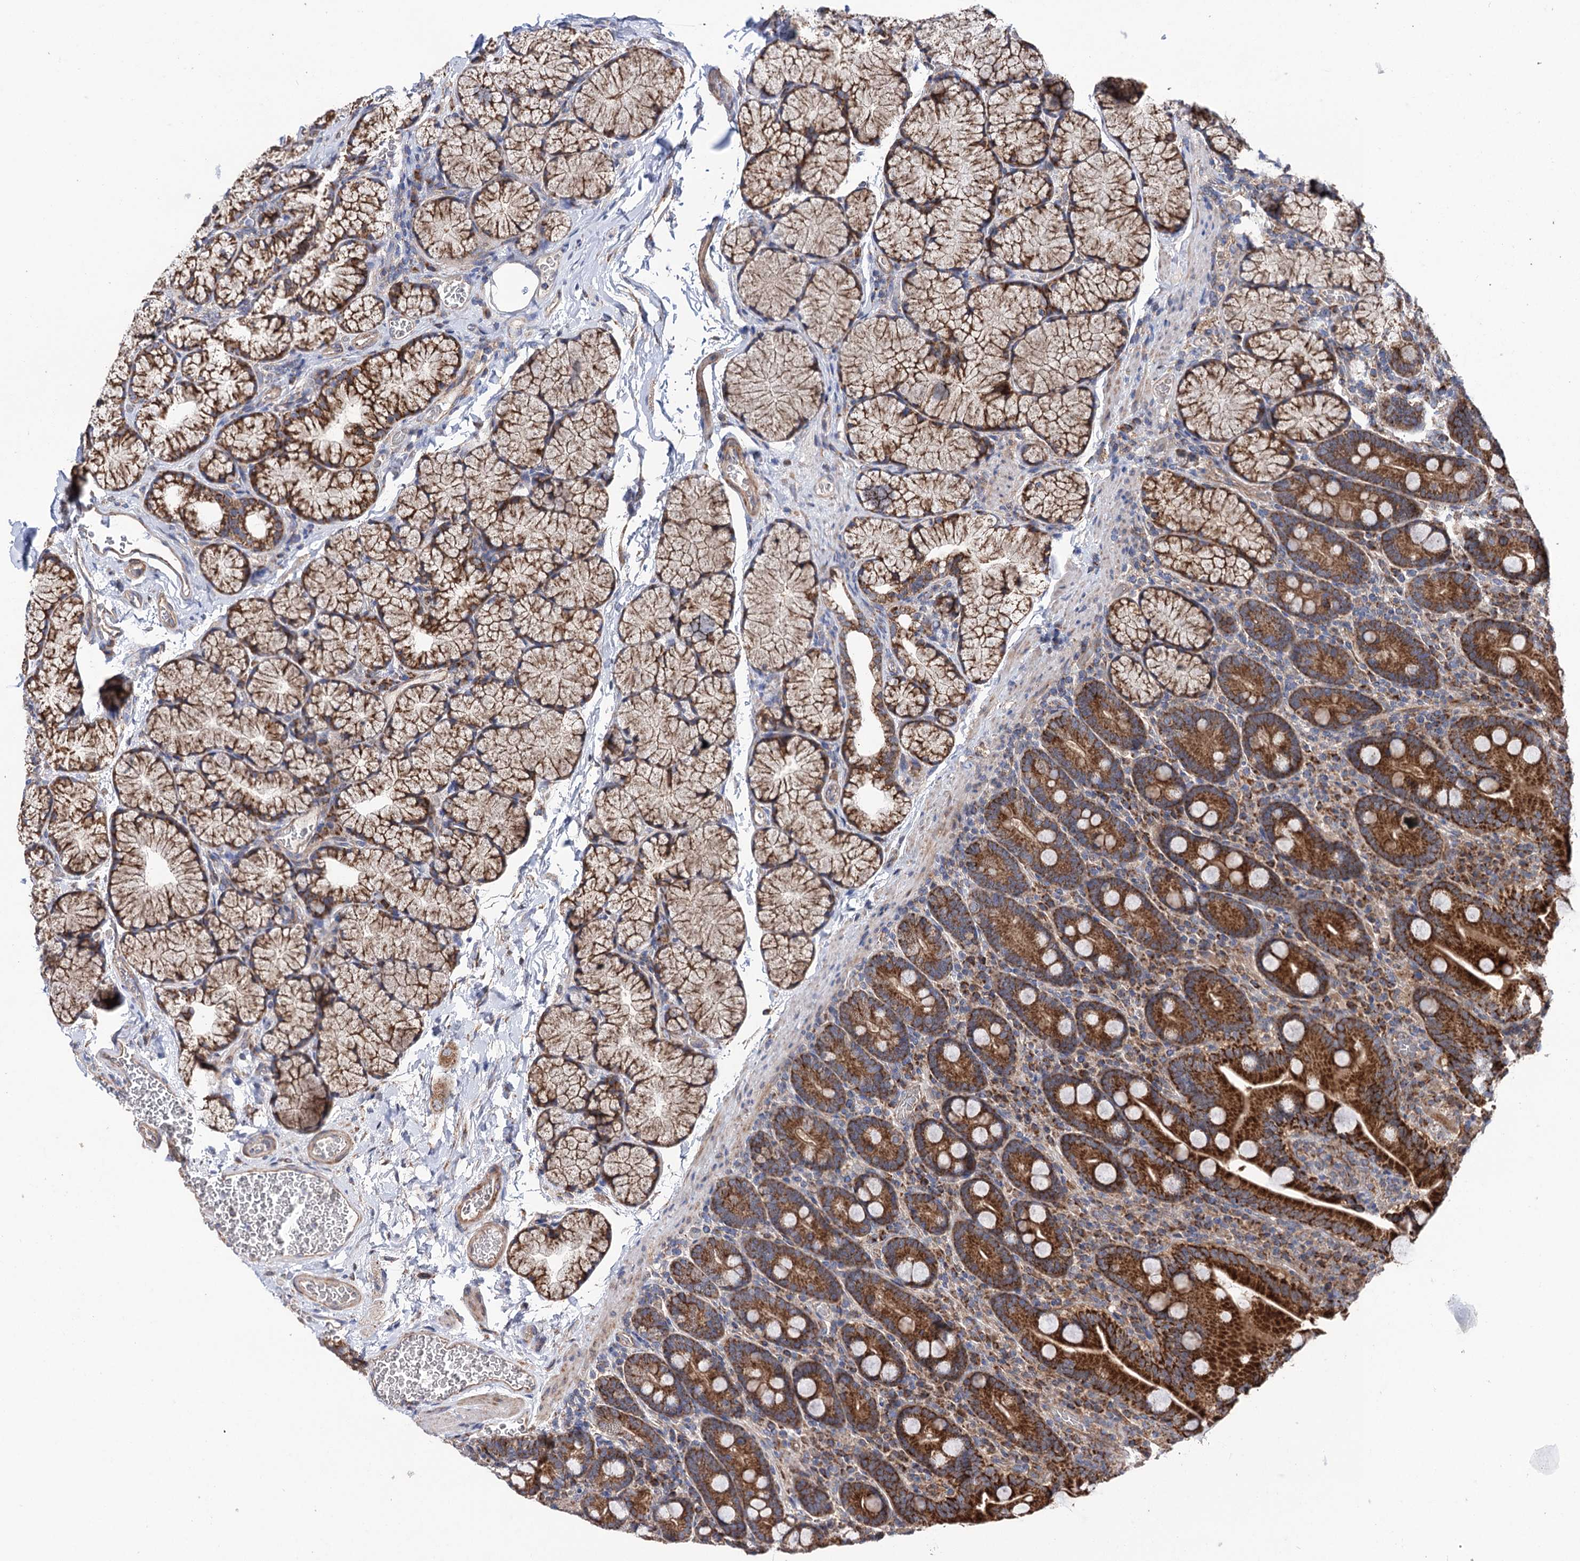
{"staining": {"intensity": "strong", "quantity": ">75%", "location": "cytoplasmic/membranous"}, "tissue": "duodenum", "cell_type": "Glandular cells", "image_type": "normal", "snomed": [{"axis": "morphology", "description": "Normal tissue, NOS"}, {"axis": "topography", "description": "Duodenum"}], "caption": "Strong cytoplasmic/membranous protein staining is present in approximately >75% of glandular cells in duodenum.", "gene": "SUCLA2", "patient": {"sex": "male", "age": 35}}